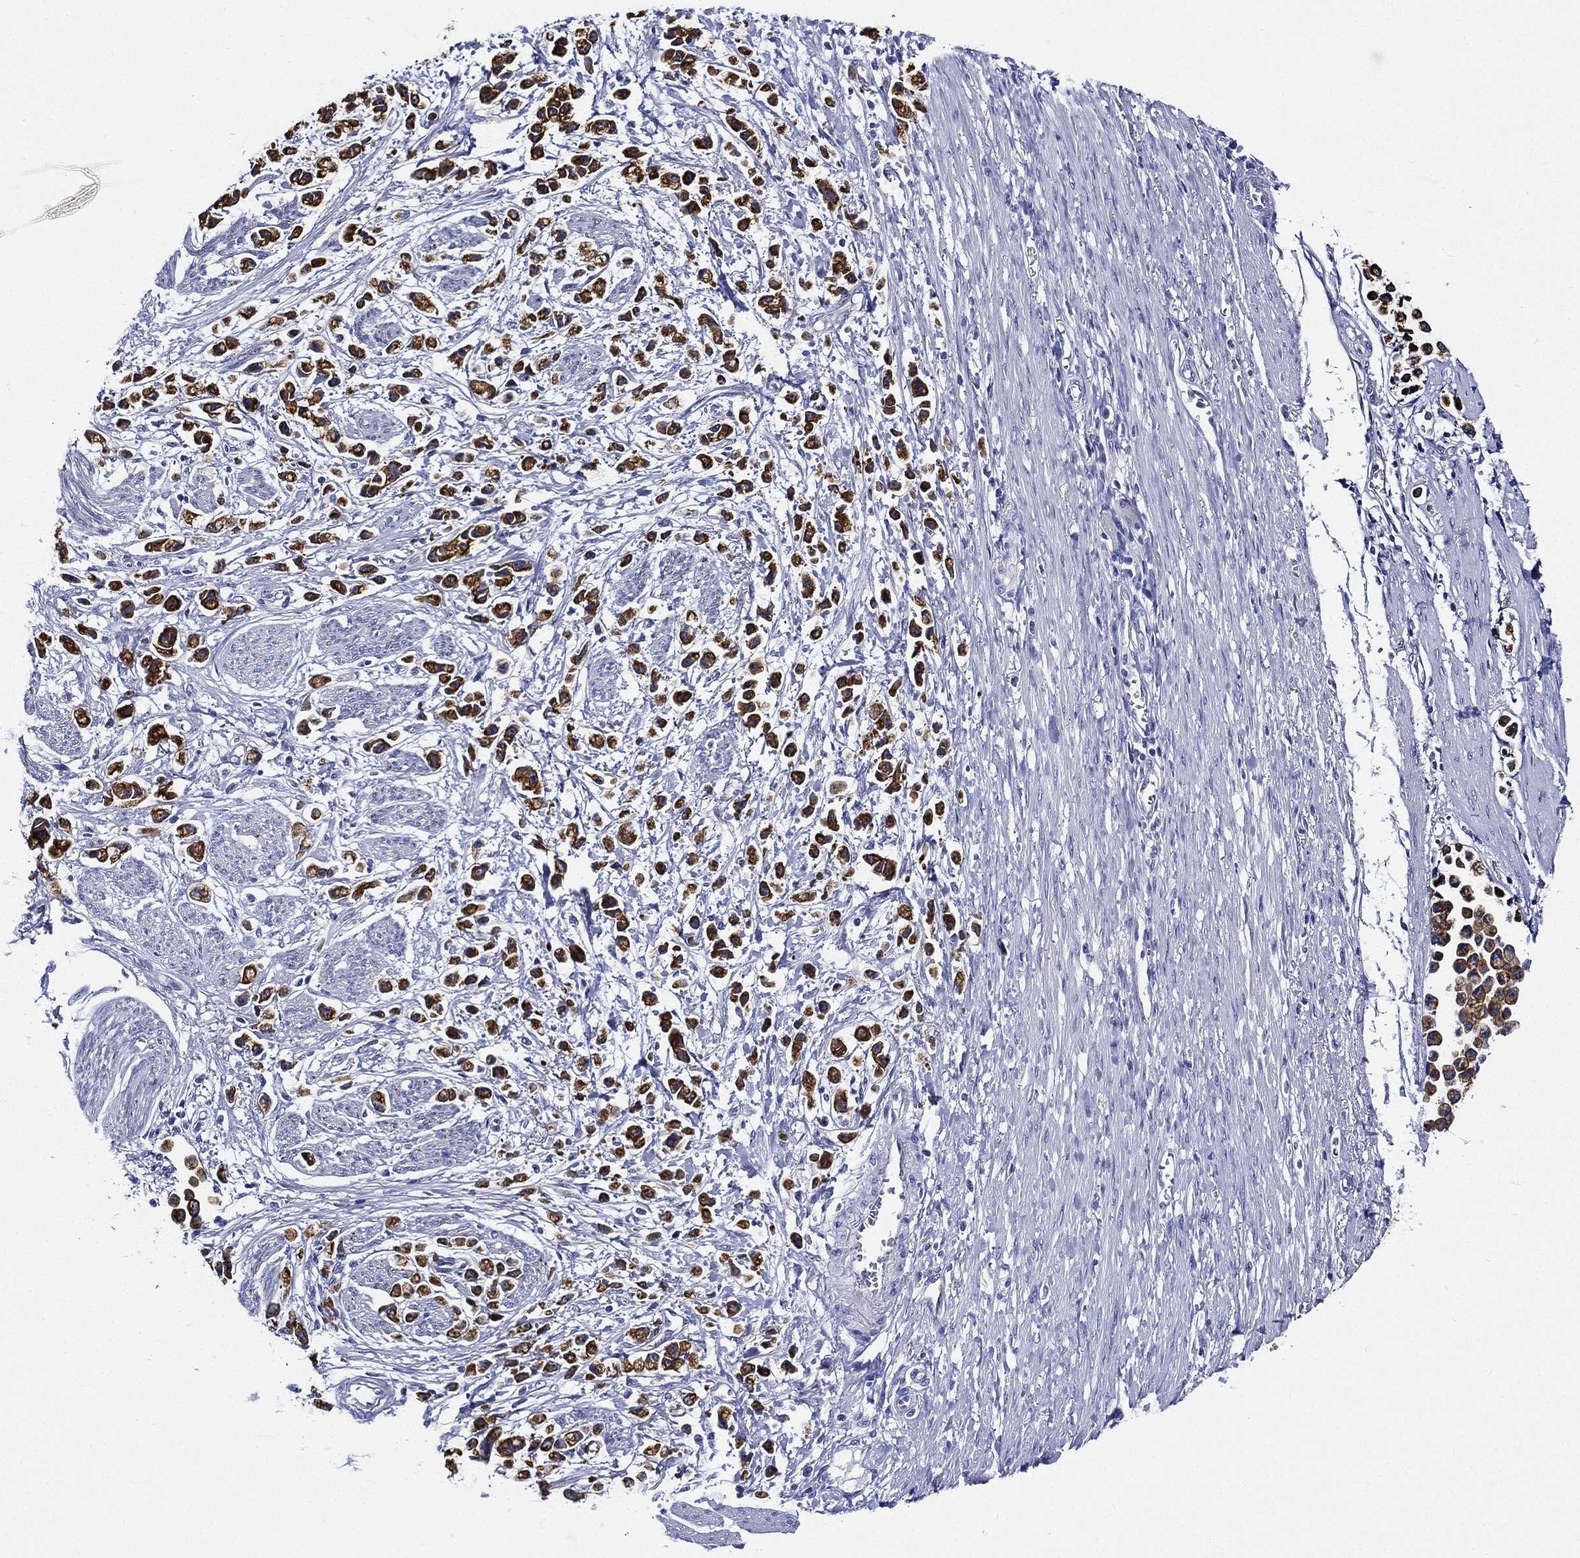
{"staining": {"intensity": "strong", "quantity": ">75%", "location": "cytoplasmic/membranous"}, "tissue": "stomach cancer", "cell_type": "Tumor cells", "image_type": "cancer", "snomed": [{"axis": "morphology", "description": "Adenocarcinoma, NOS"}, {"axis": "topography", "description": "Stomach"}], "caption": "A brown stain labels strong cytoplasmic/membranous expression of a protein in adenocarcinoma (stomach) tumor cells.", "gene": "NEDD9", "patient": {"sex": "female", "age": 81}}